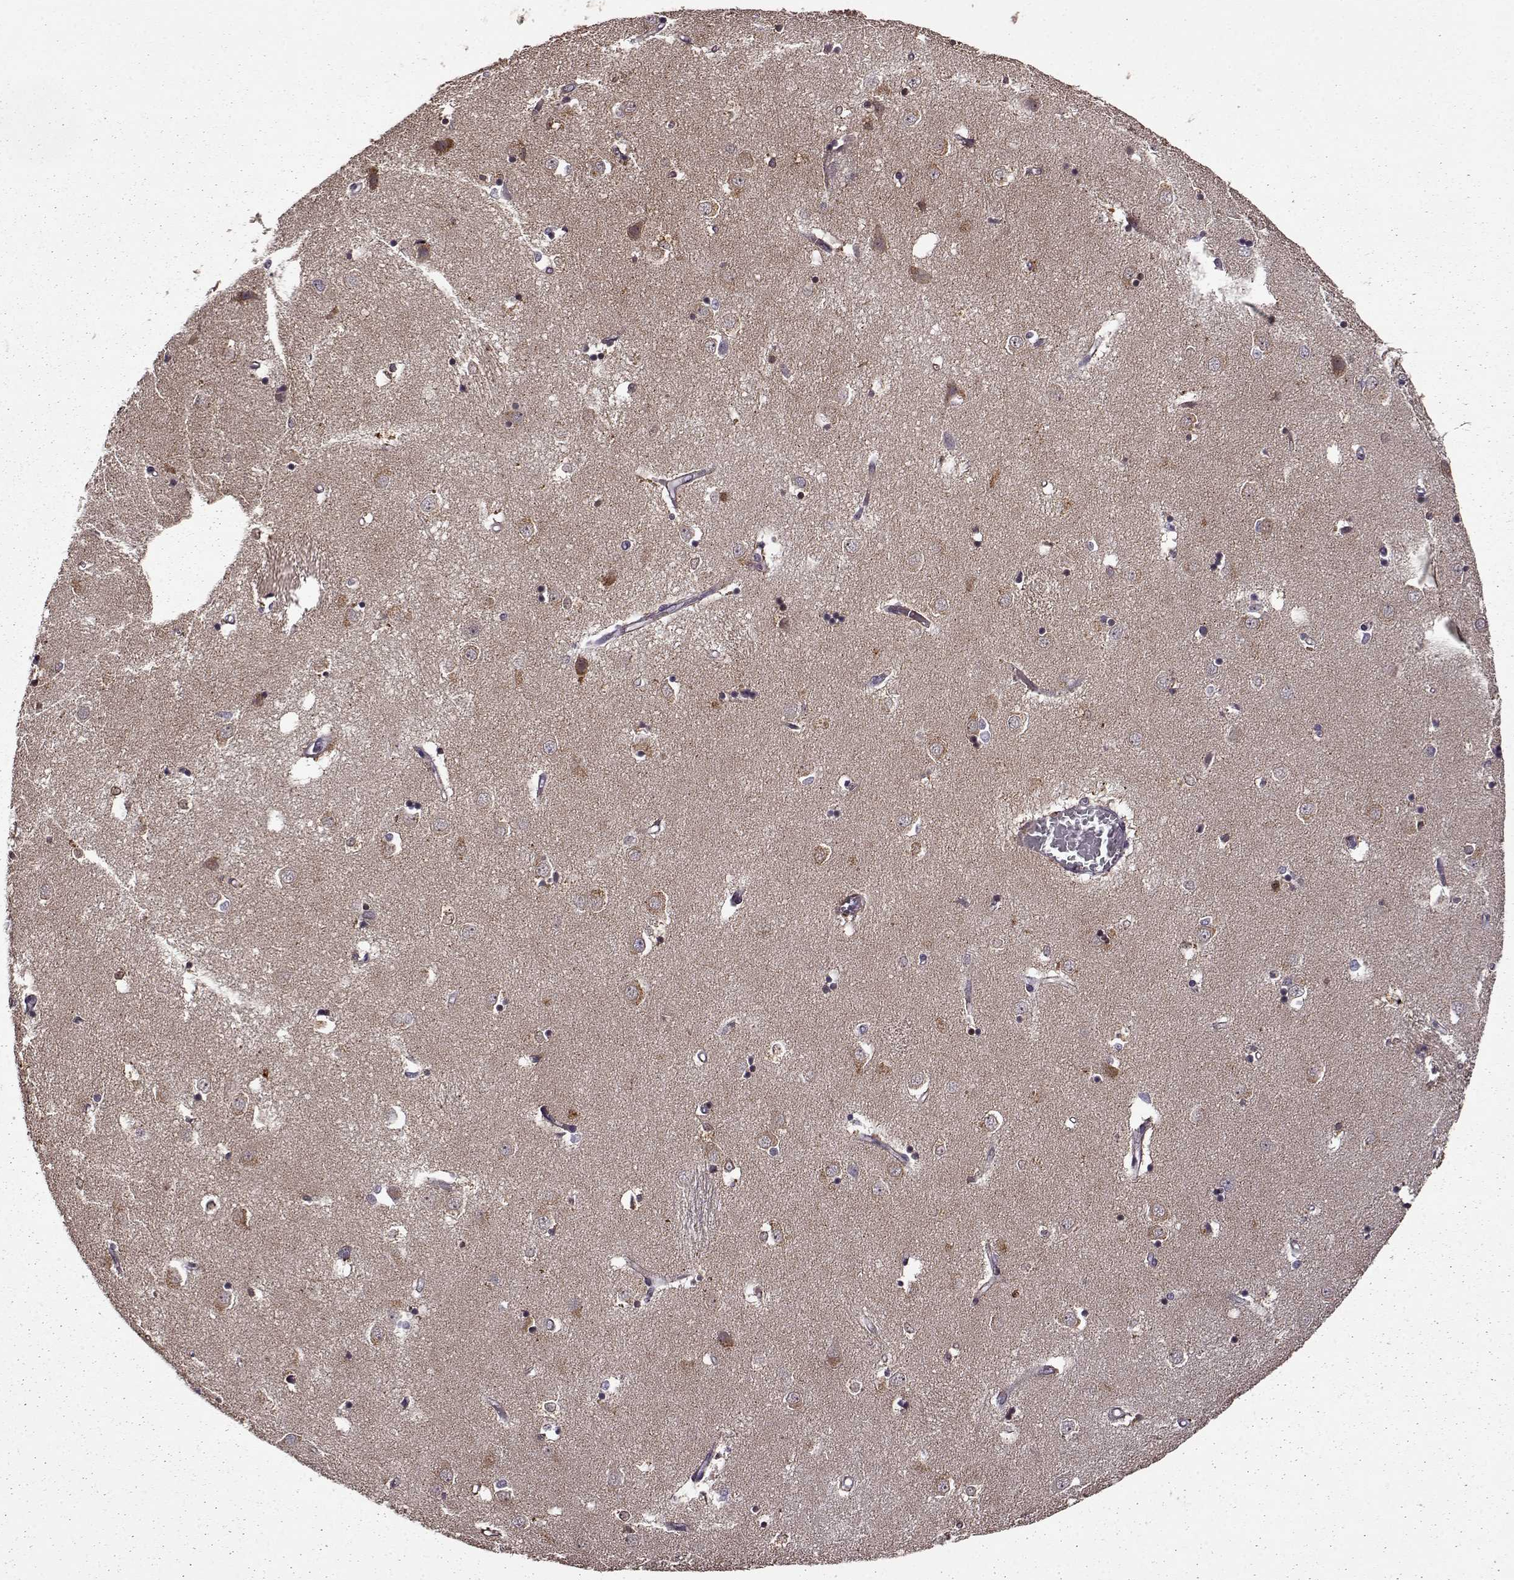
{"staining": {"intensity": "moderate", "quantity": "25%-75%", "location": "cytoplasmic/membranous"}, "tissue": "caudate", "cell_type": "Glial cells", "image_type": "normal", "snomed": [{"axis": "morphology", "description": "Normal tissue, NOS"}, {"axis": "topography", "description": "Lateral ventricle wall"}], "caption": "A histopathology image of caudate stained for a protein exhibits moderate cytoplasmic/membranous brown staining in glial cells.", "gene": "MAIP1", "patient": {"sex": "male", "age": 54}}